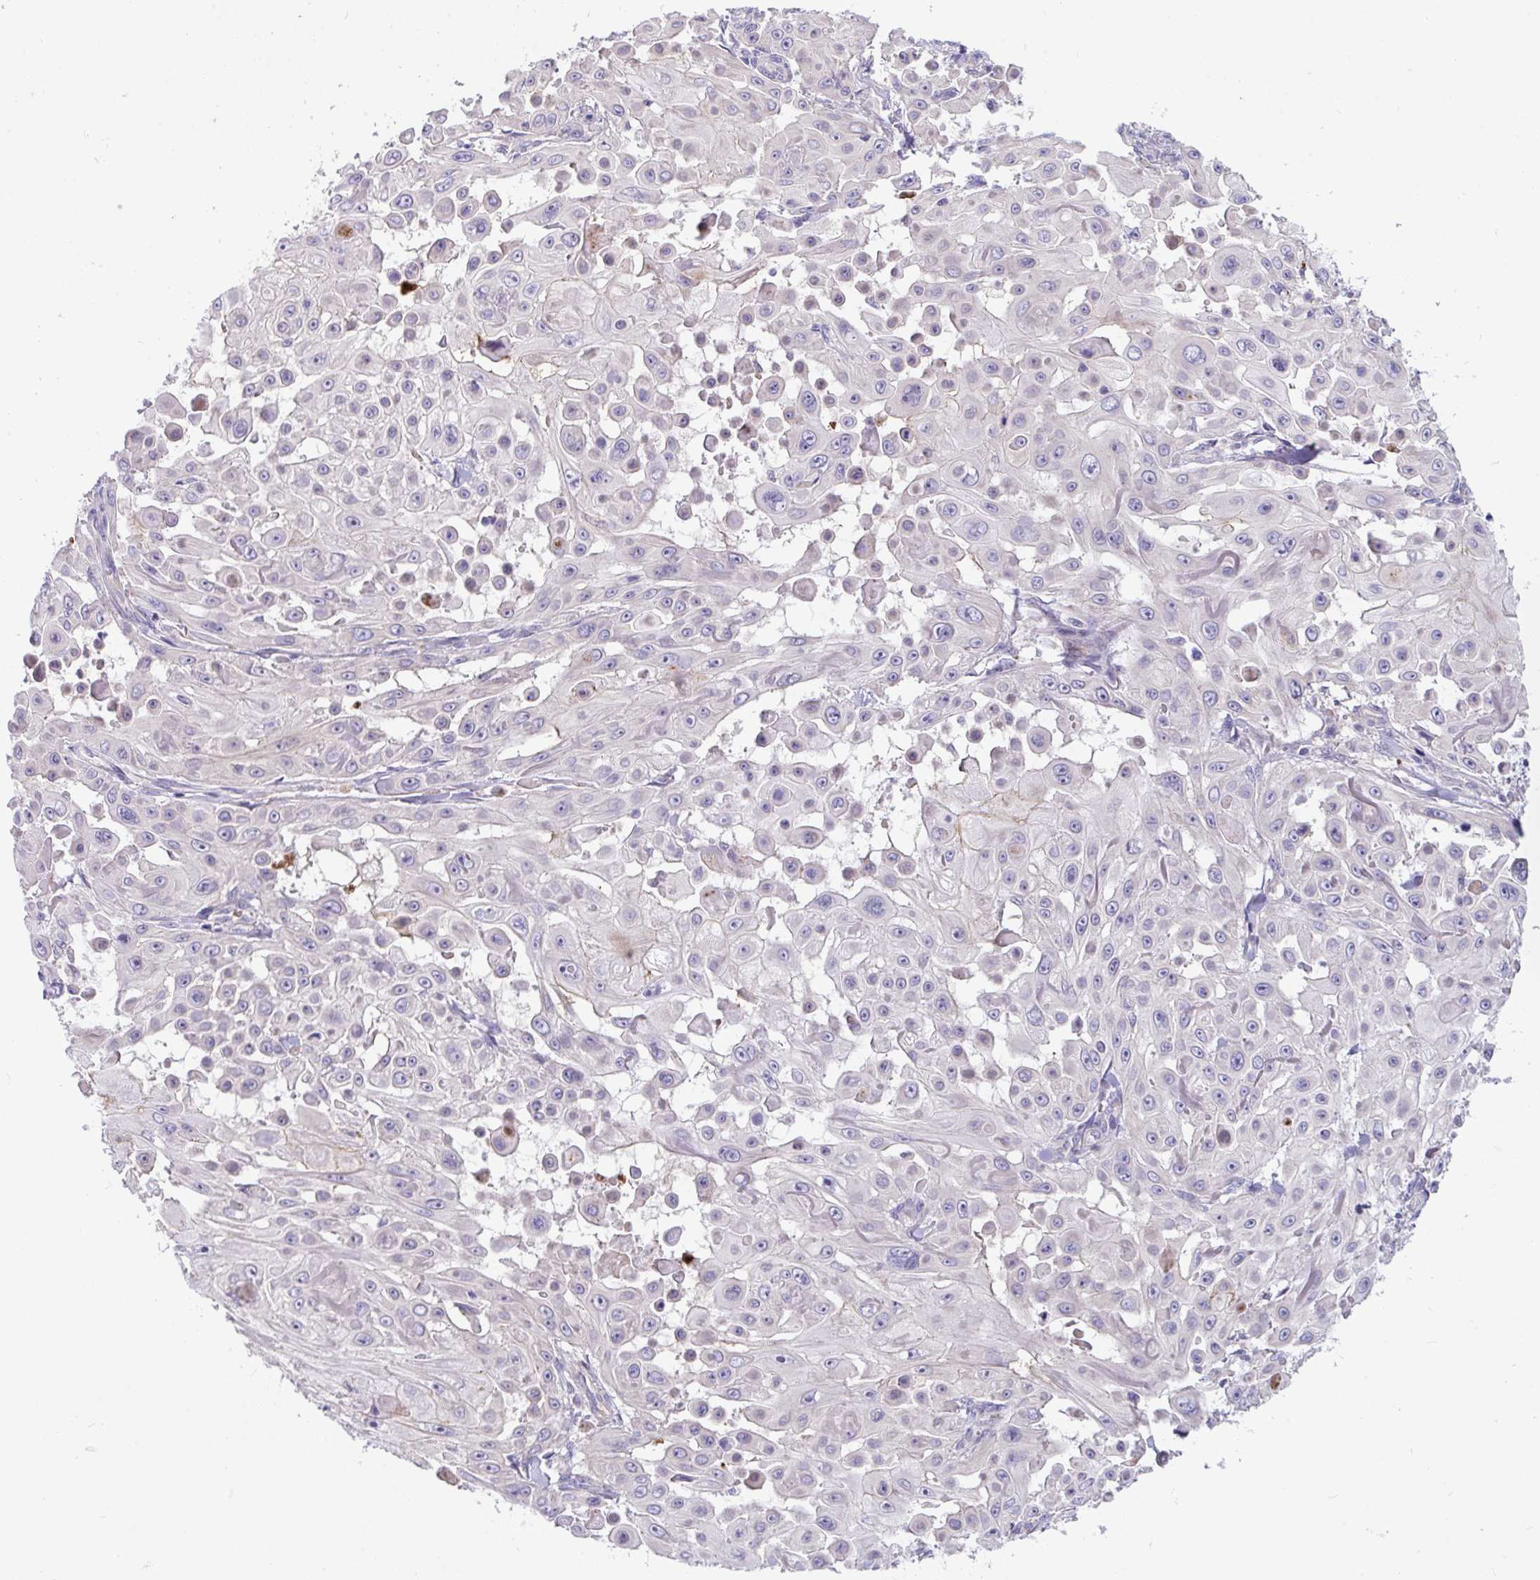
{"staining": {"intensity": "negative", "quantity": "none", "location": "none"}, "tissue": "skin cancer", "cell_type": "Tumor cells", "image_type": "cancer", "snomed": [{"axis": "morphology", "description": "Squamous cell carcinoma, NOS"}, {"axis": "topography", "description": "Skin"}], "caption": "Immunohistochemistry (IHC) of skin cancer exhibits no positivity in tumor cells.", "gene": "IL37", "patient": {"sex": "male", "age": 91}}